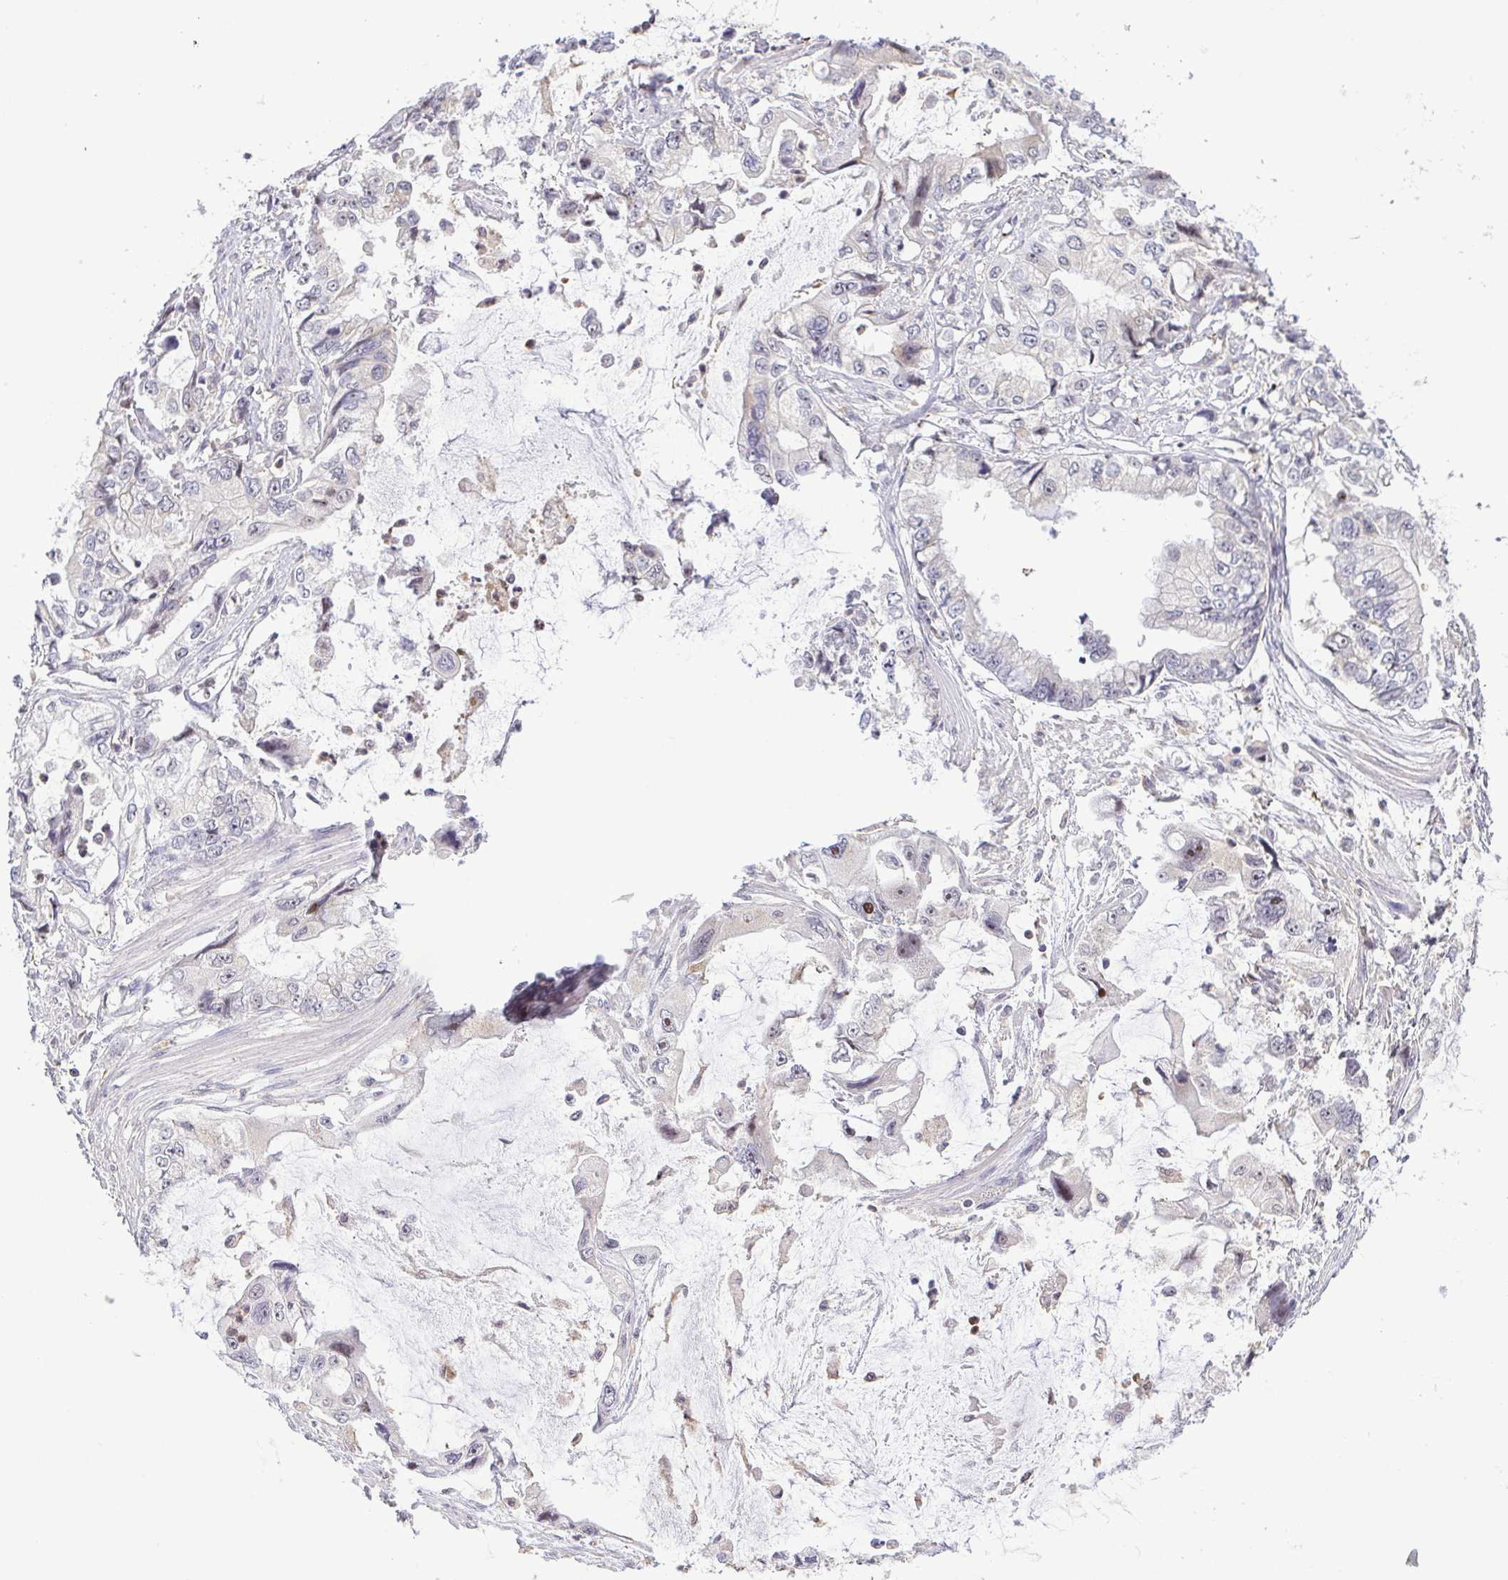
{"staining": {"intensity": "moderate", "quantity": "<25%", "location": "nuclear"}, "tissue": "stomach cancer", "cell_type": "Tumor cells", "image_type": "cancer", "snomed": [{"axis": "morphology", "description": "Adenocarcinoma, NOS"}, {"axis": "topography", "description": "Pancreas"}, {"axis": "topography", "description": "Stomach, upper"}, {"axis": "topography", "description": "Stomach"}], "caption": "High-power microscopy captured an immunohistochemistry (IHC) histopathology image of adenocarcinoma (stomach), revealing moderate nuclear expression in approximately <25% of tumor cells. (DAB IHC, brown staining for protein, blue staining for nuclei).", "gene": "RSL24D1", "patient": {"sex": "male", "age": 77}}